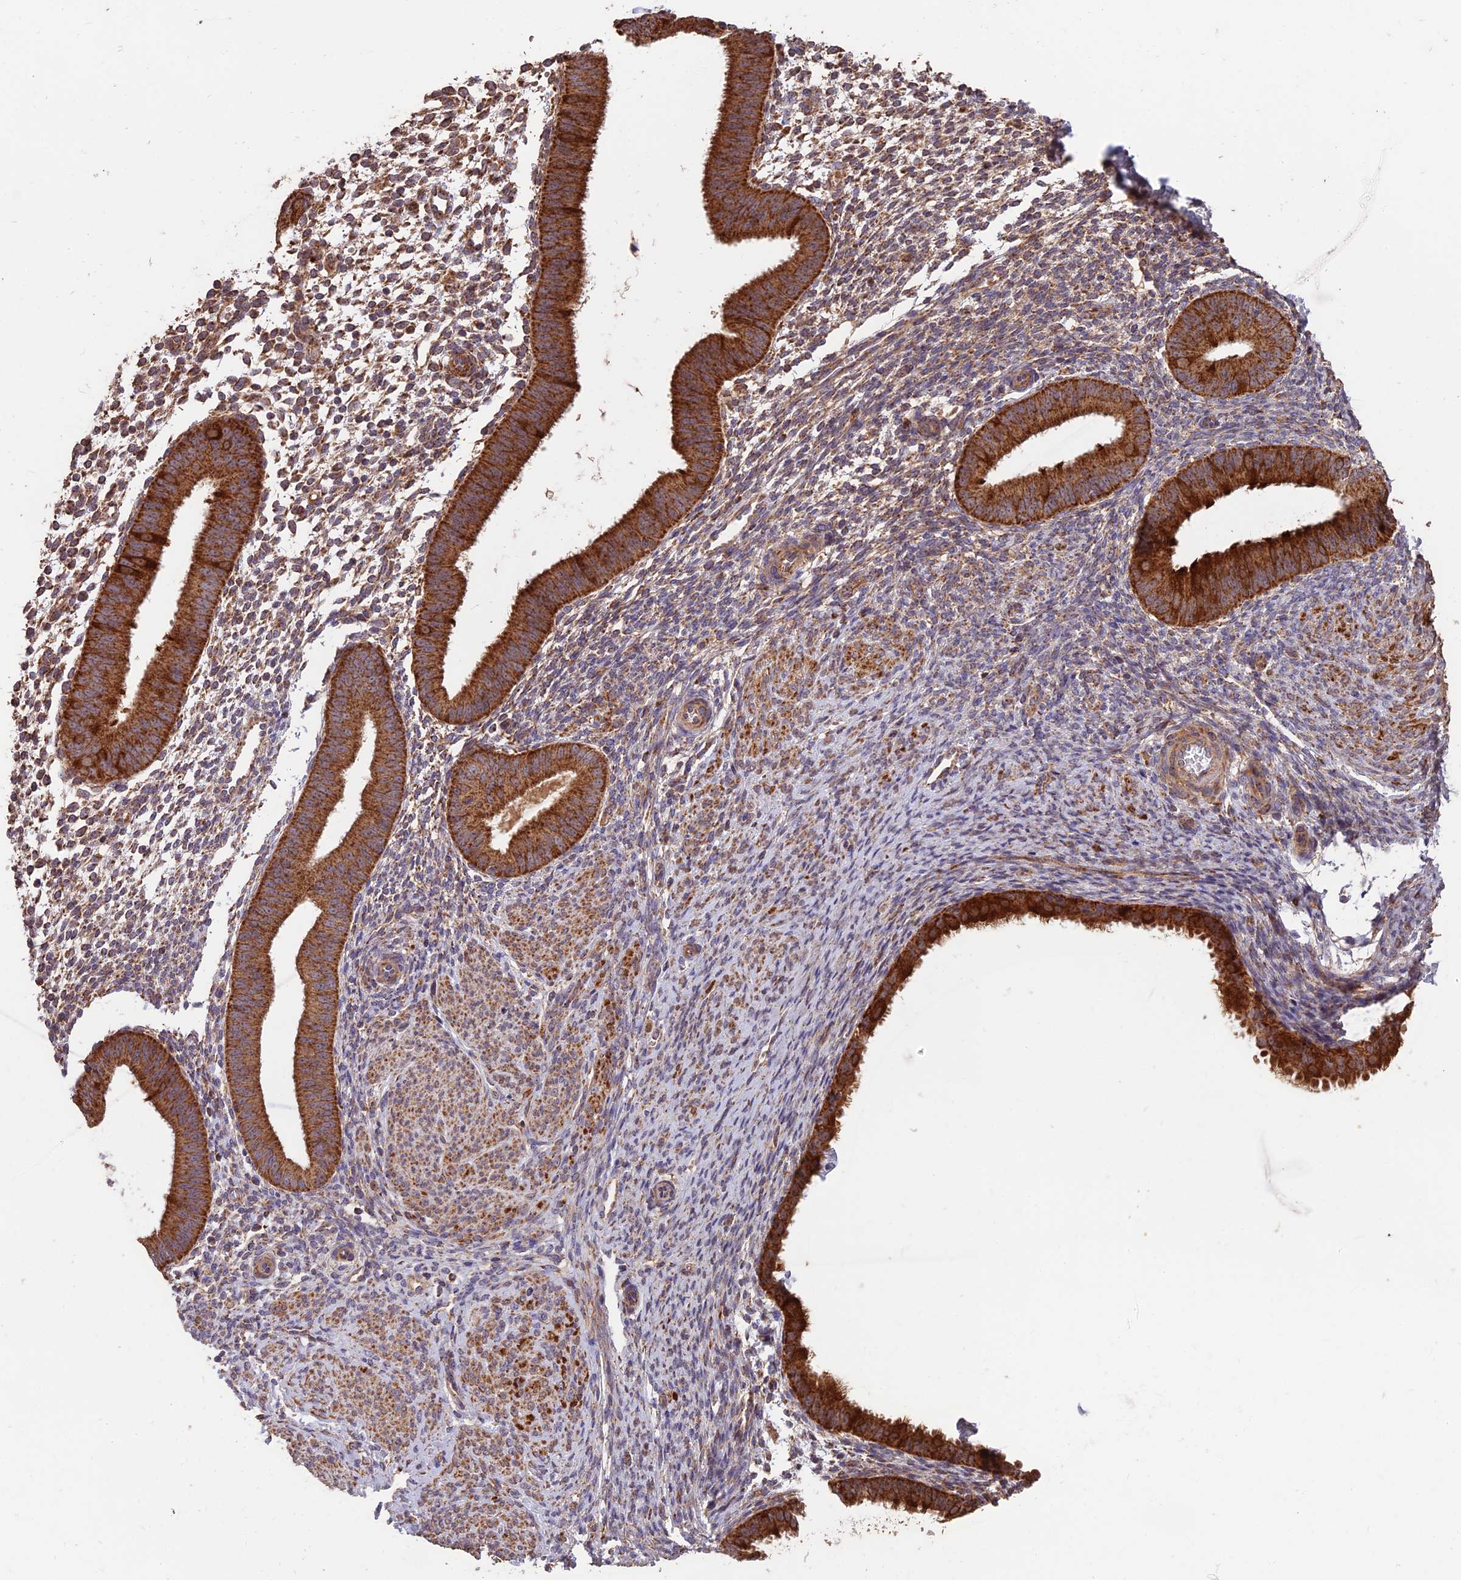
{"staining": {"intensity": "moderate", "quantity": "25%-75%", "location": "cytoplasmic/membranous"}, "tissue": "endometrium", "cell_type": "Cells in endometrial stroma", "image_type": "normal", "snomed": [{"axis": "morphology", "description": "Normal tissue, NOS"}, {"axis": "topography", "description": "Uterus"}, {"axis": "topography", "description": "Endometrium"}], "caption": "Endometrium stained for a protein (brown) displays moderate cytoplasmic/membranous positive positivity in approximately 25%-75% of cells in endometrial stroma.", "gene": "IFT22", "patient": {"sex": "female", "age": 48}}